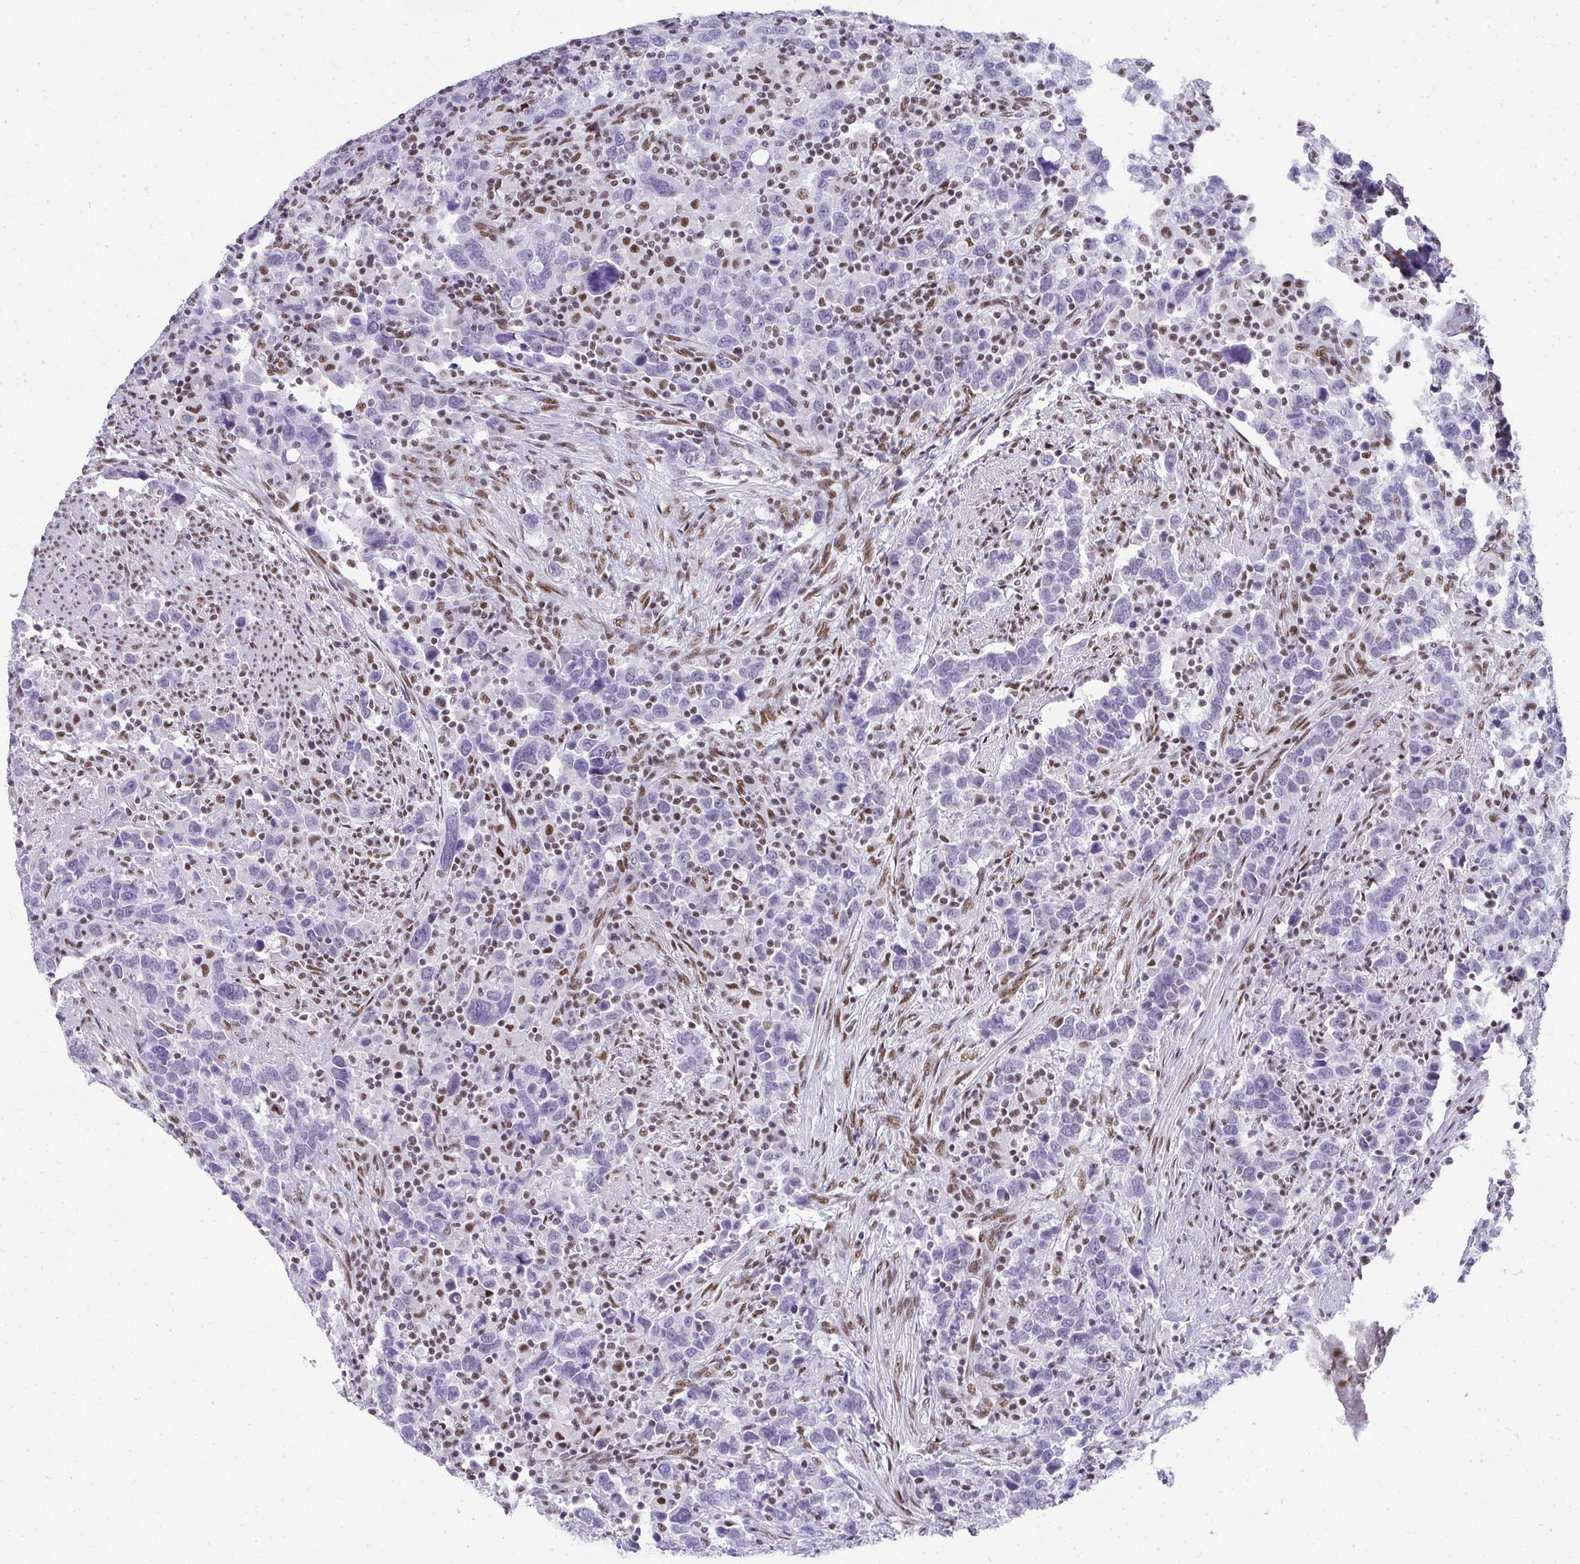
{"staining": {"intensity": "negative", "quantity": "none", "location": "none"}, "tissue": "urothelial cancer", "cell_type": "Tumor cells", "image_type": "cancer", "snomed": [{"axis": "morphology", "description": "Urothelial carcinoma, High grade"}, {"axis": "topography", "description": "Urinary bladder"}], "caption": "The micrograph demonstrates no significant positivity in tumor cells of urothelial carcinoma (high-grade).", "gene": "CREBBP", "patient": {"sex": "male", "age": 61}}